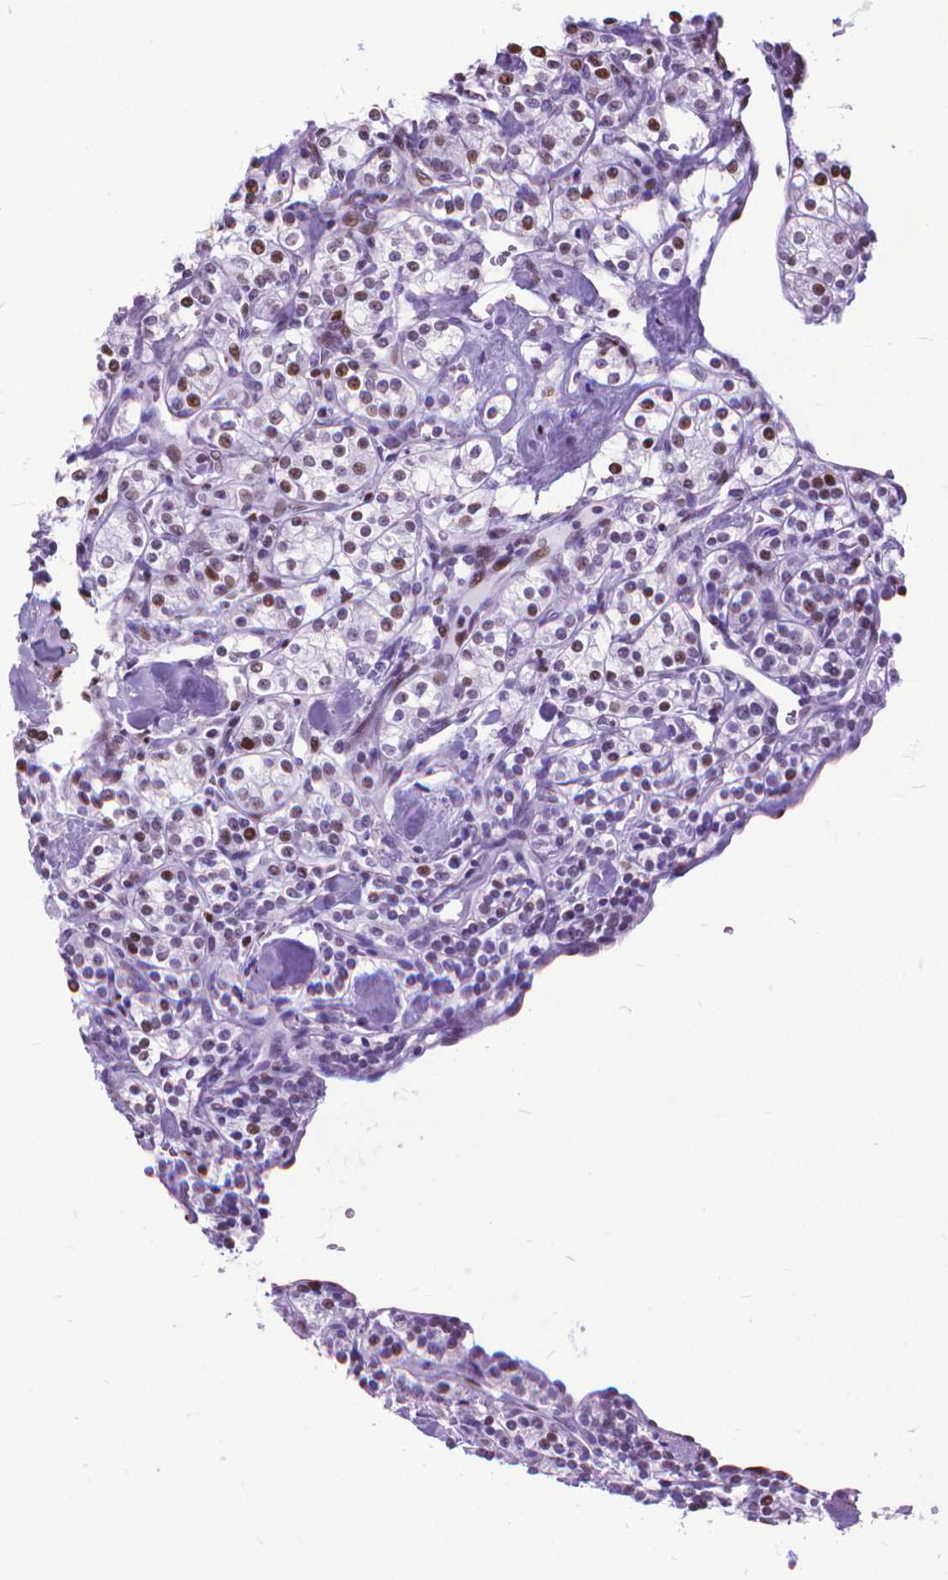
{"staining": {"intensity": "moderate", "quantity": "25%-75%", "location": "nuclear"}, "tissue": "renal cancer", "cell_type": "Tumor cells", "image_type": "cancer", "snomed": [{"axis": "morphology", "description": "Adenocarcinoma, NOS"}, {"axis": "topography", "description": "Kidney"}], "caption": "This is a micrograph of immunohistochemistry (IHC) staining of renal adenocarcinoma, which shows moderate expression in the nuclear of tumor cells.", "gene": "POLE4", "patient": {"sex": "male", "age": 77}}